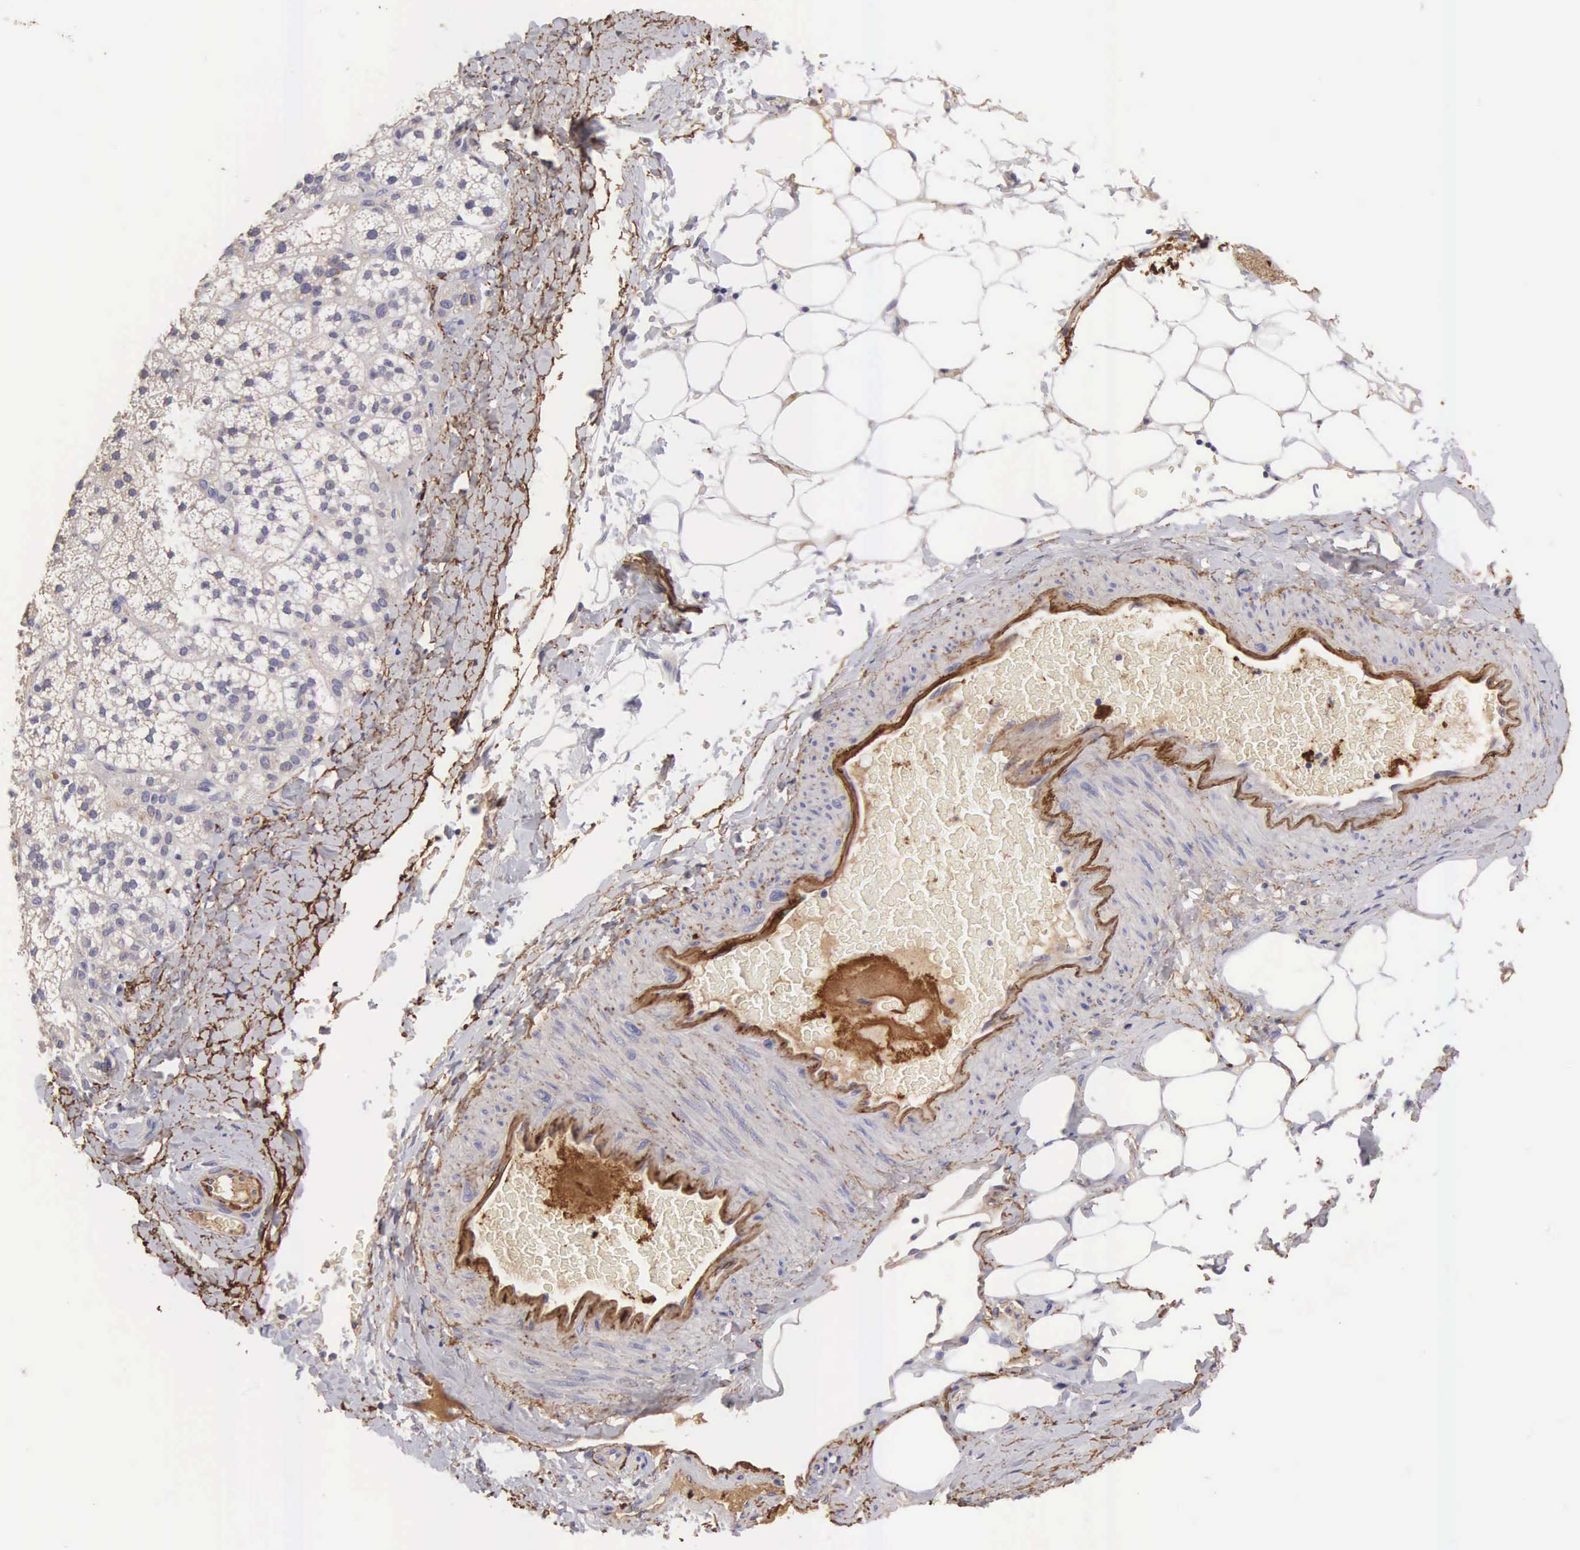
{"staining": {"intensity": "moderate", "quantity": "25%-75%", "location": "cytoplasmic/membranous"}, "tissue": "adrenal gland", "cell_type": "Glandular cells", "image_type": "normal", "snomed": [{"axis": "morphology", "description": "Normal tissue, NOS"}, {"axis": "topography", "description": "Adrenal gland"}], "caption": "An immunohistochemistry photomicrograph of unremarkable tissue is shown. Protein staining in brown shows moderate cytoplasmic/membranous positivity in adrenal gland within glandular cells.", "gene": "CLU", "patient": {"sex": "male", "age": 53}}